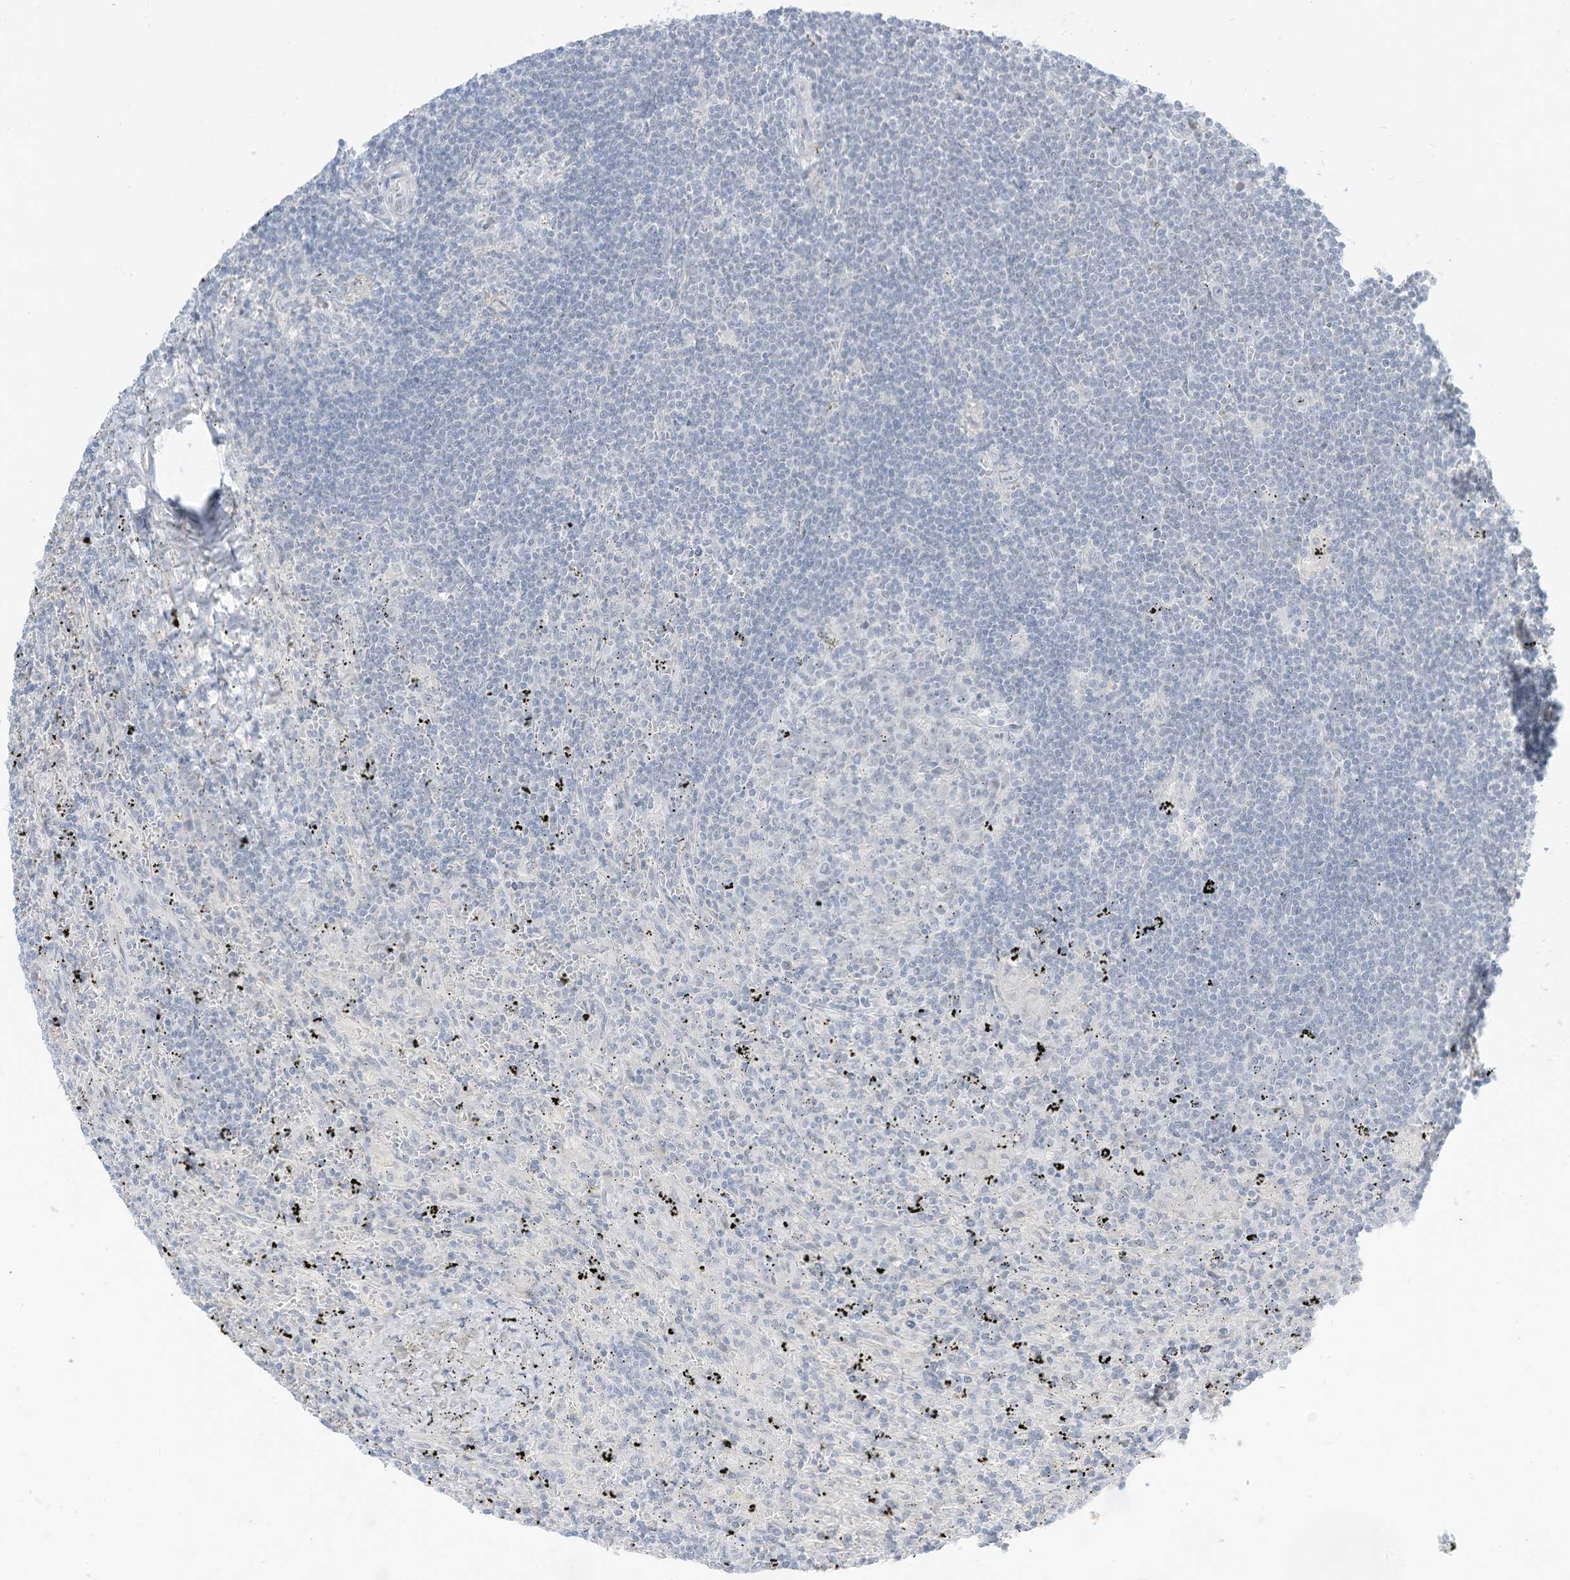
{"staining": {"intensity": "negative", "quantity": "none", "location": "none"}, "tissue": "lymphoma", "cell_type": "Tumor cells", "image_type": "cancer", "snomed": [{"axis": "morphology", "description": "Malignant lymphoma, non-Hodgkin's type, Low grade"}, {"axis": "topography", "description": "Spleen"}], "caption": "Malignant lymphoma, non-Hodgkin's type (low-grade) was stained to show a protein in brown. There is no significant expression in tumor cells.", "gene": "ASPRV1", "patient": {"sex": "male", "age": 76}}